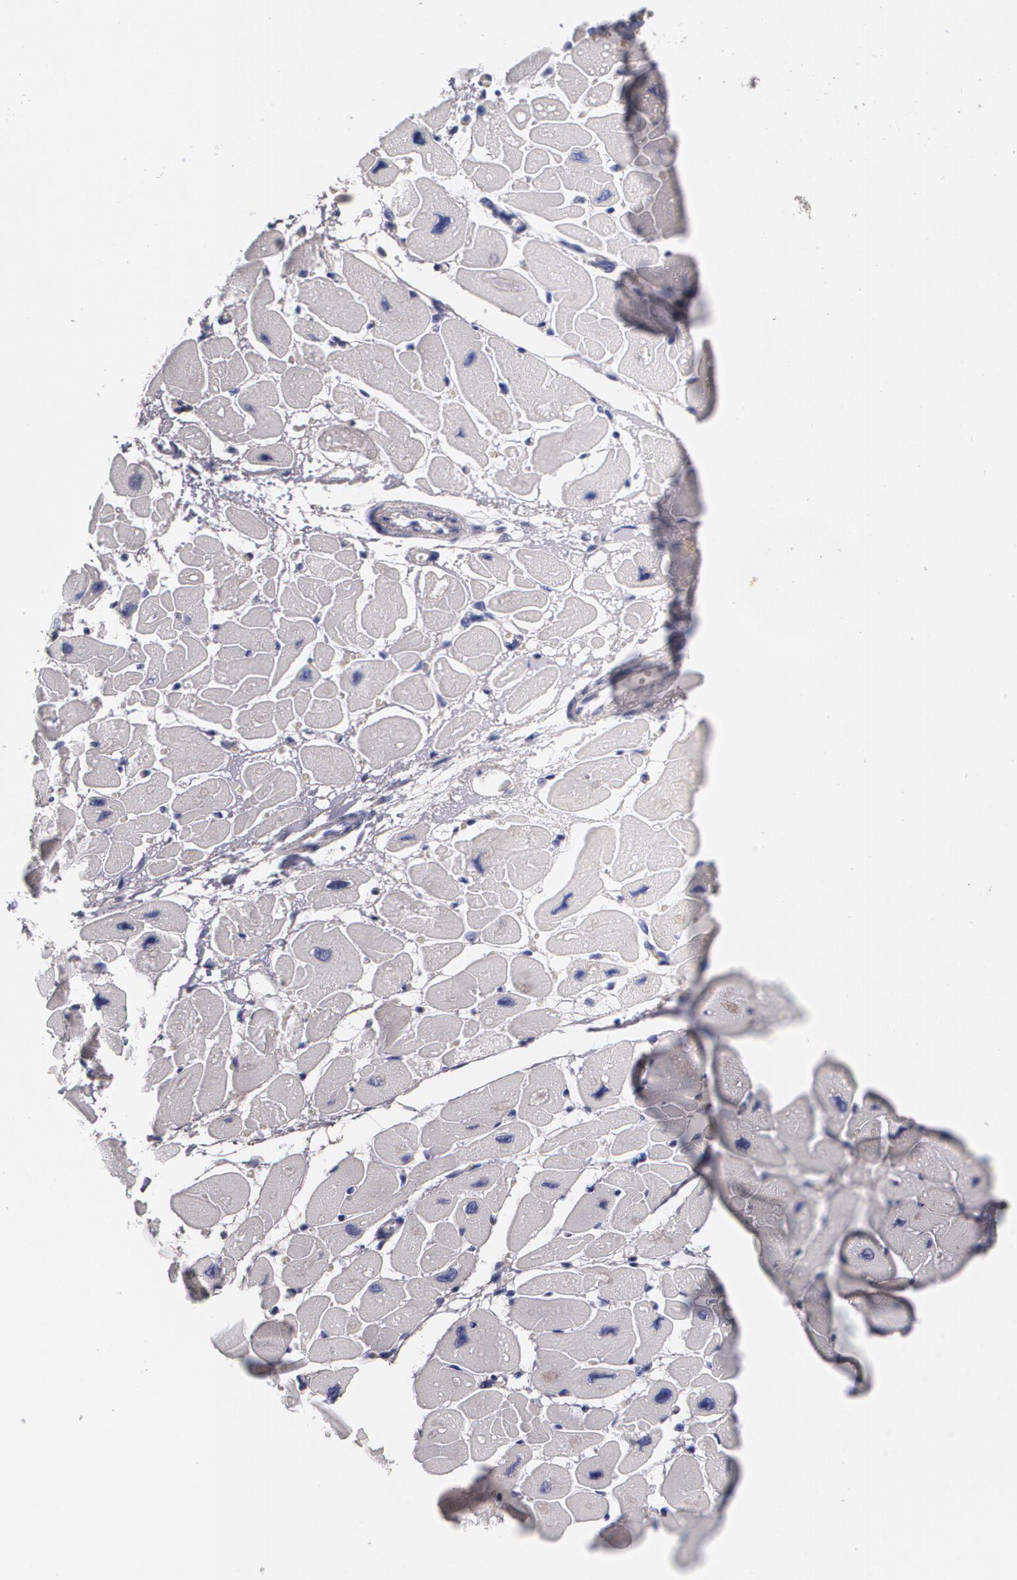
{"staining": {"intensity": "negative", "quantity": "none", "location": "none"}, "tissue": "heart muscle", "cell_type": "Cardiomyocytes", "image_type": "normal", "snomed": [{"axis": "morphology", "description": "Normal tissue, NOS"}, {"axis": "topography", "description": "Heart"}], "caption": "This is an immunohistochemistry (IHC) micrograph of benign human heart muscle. There is no staining in cardiomyocytes.", "gene": "FBLN1", "patient": {"sex": "female", "age": 54}}